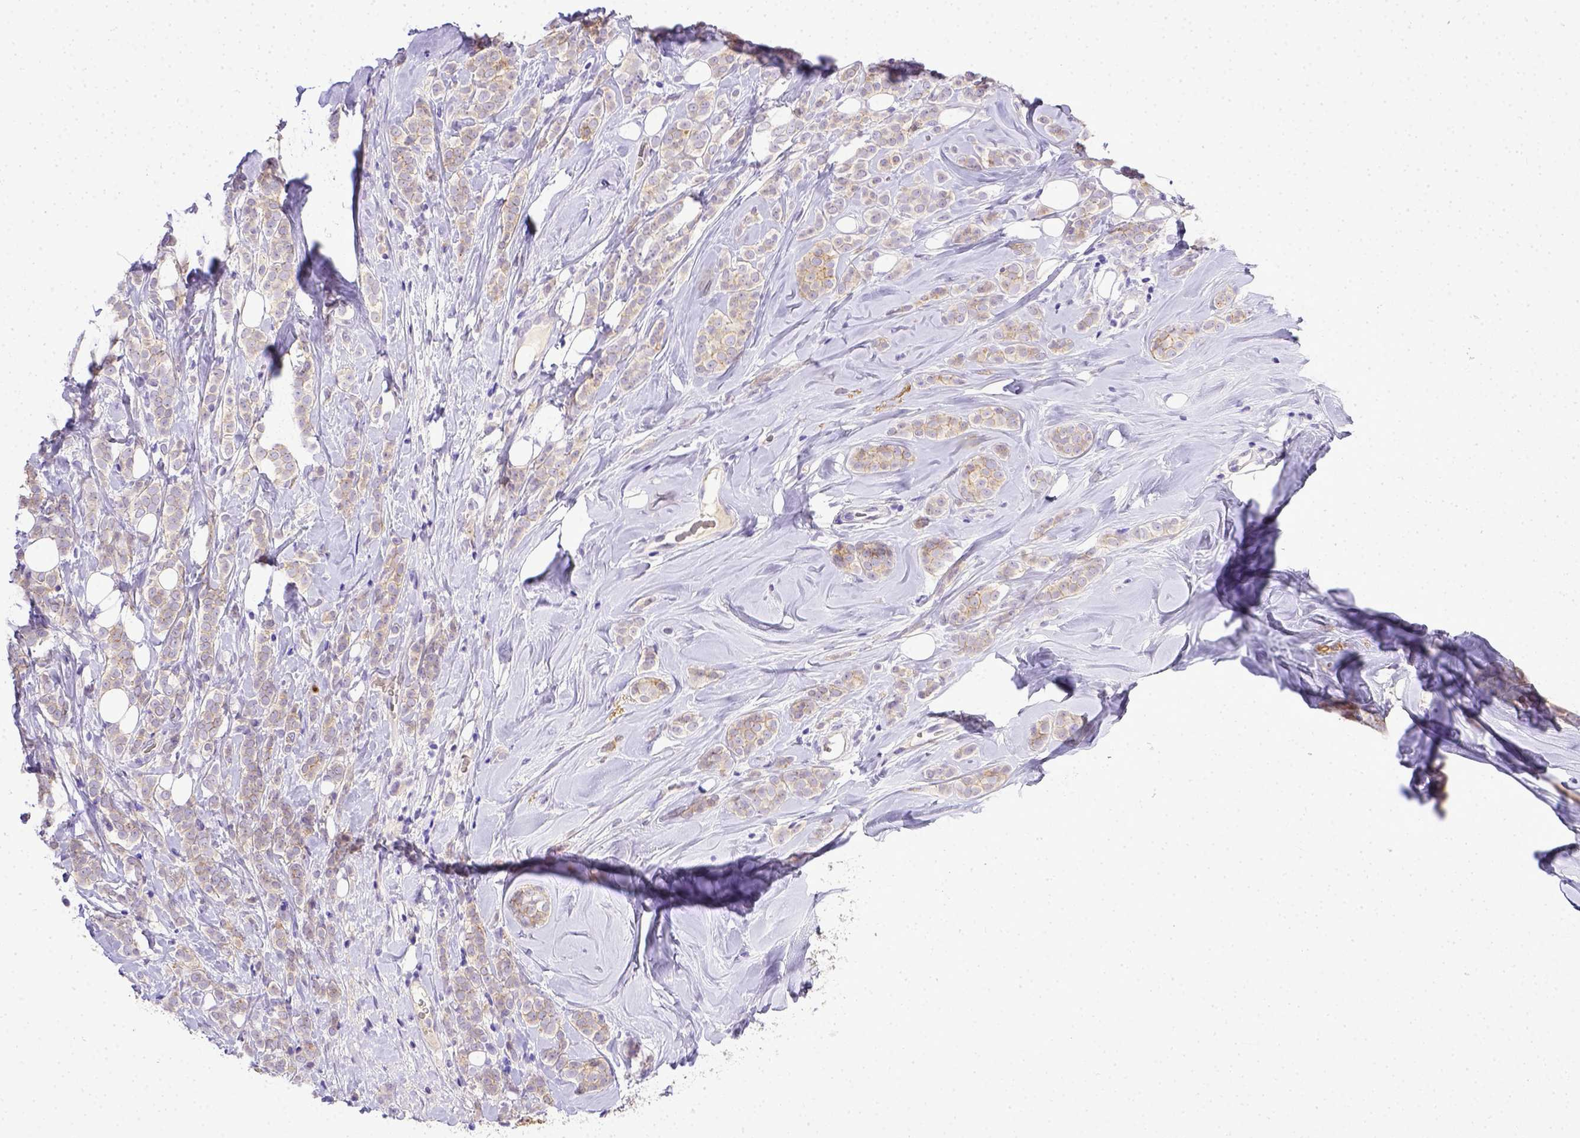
{"staining": {"intensity": "weak", "quantity": "25%-75%", "location": "cytoplasmic/membranous"}, "tissue": "breast cancer", "cell_type": "Tumor cells", "image_type": "cancer", "snomed": [{"axis": "morphology", "description": "Lobular carcinoma"}, {"axis": "topography", "description": "Breast"}], "caption": "Breast cancer (lobular carcinoma) stained for a protein shows weak cytoplasmic/membranous positivity in tumor cells.", "gene": "BTN1A1", "patient": {"sex": "female", "age": 49}}